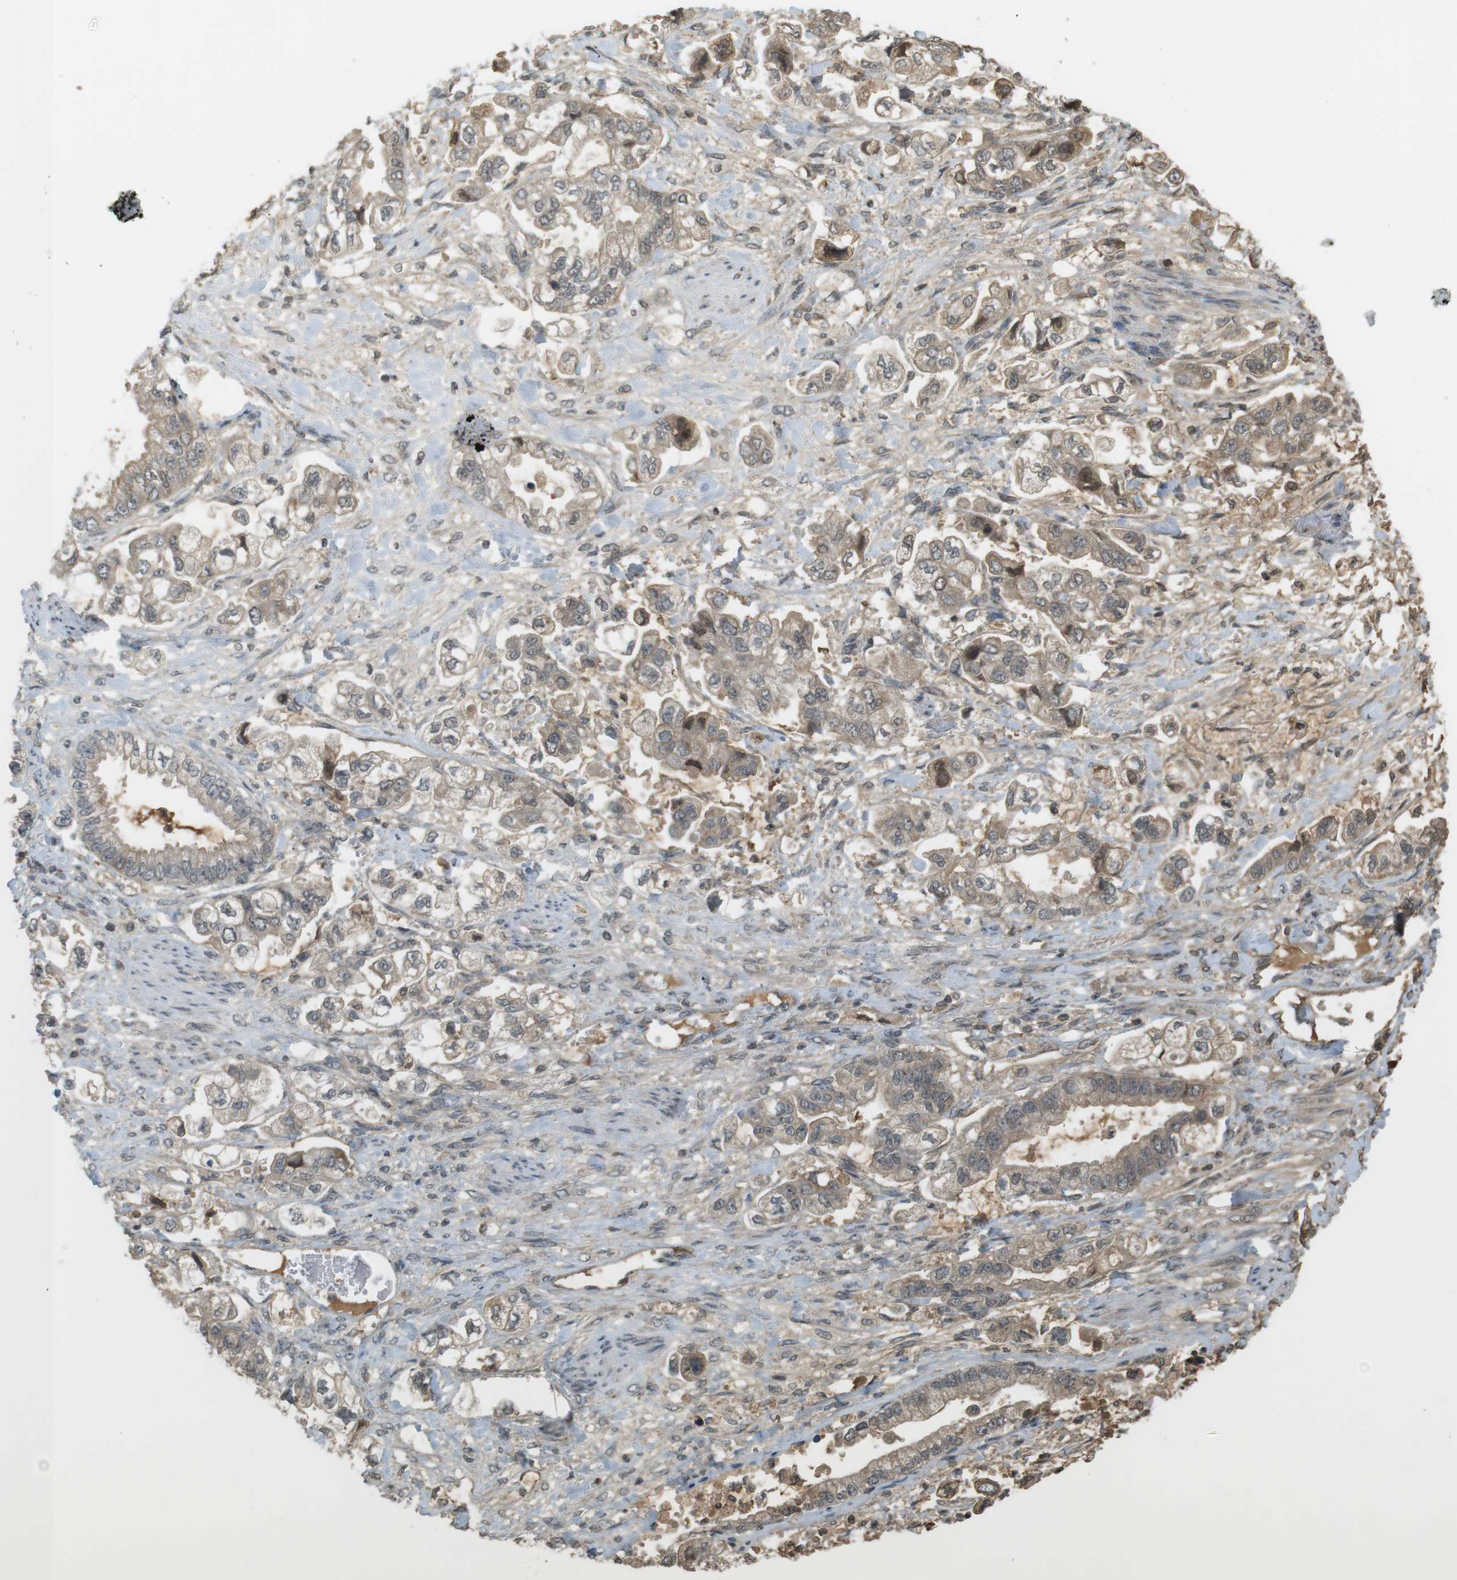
{"staining": {"intensity": "weak", "quantity": ">75%", "location": "cytoplasmic/membranous"}, "tissue": "stomach cancer", "cell_type": "Tumor cells", "image_type": "cancer", "snomed": [{"axis": "morphology", "description": "Normal tissue, NOS"}, {"axis": "morphology", "description": "Adenocarcinoma, NOS"}, {"axis": "topography", "description": "Stomach"}], "caption": "Weak cytoplasmic/membranous positivity is identified in about >75% of tumor cells in stomach cancer.", "gene": "SRR", "patient": {"sex": "male", "age": 62}}